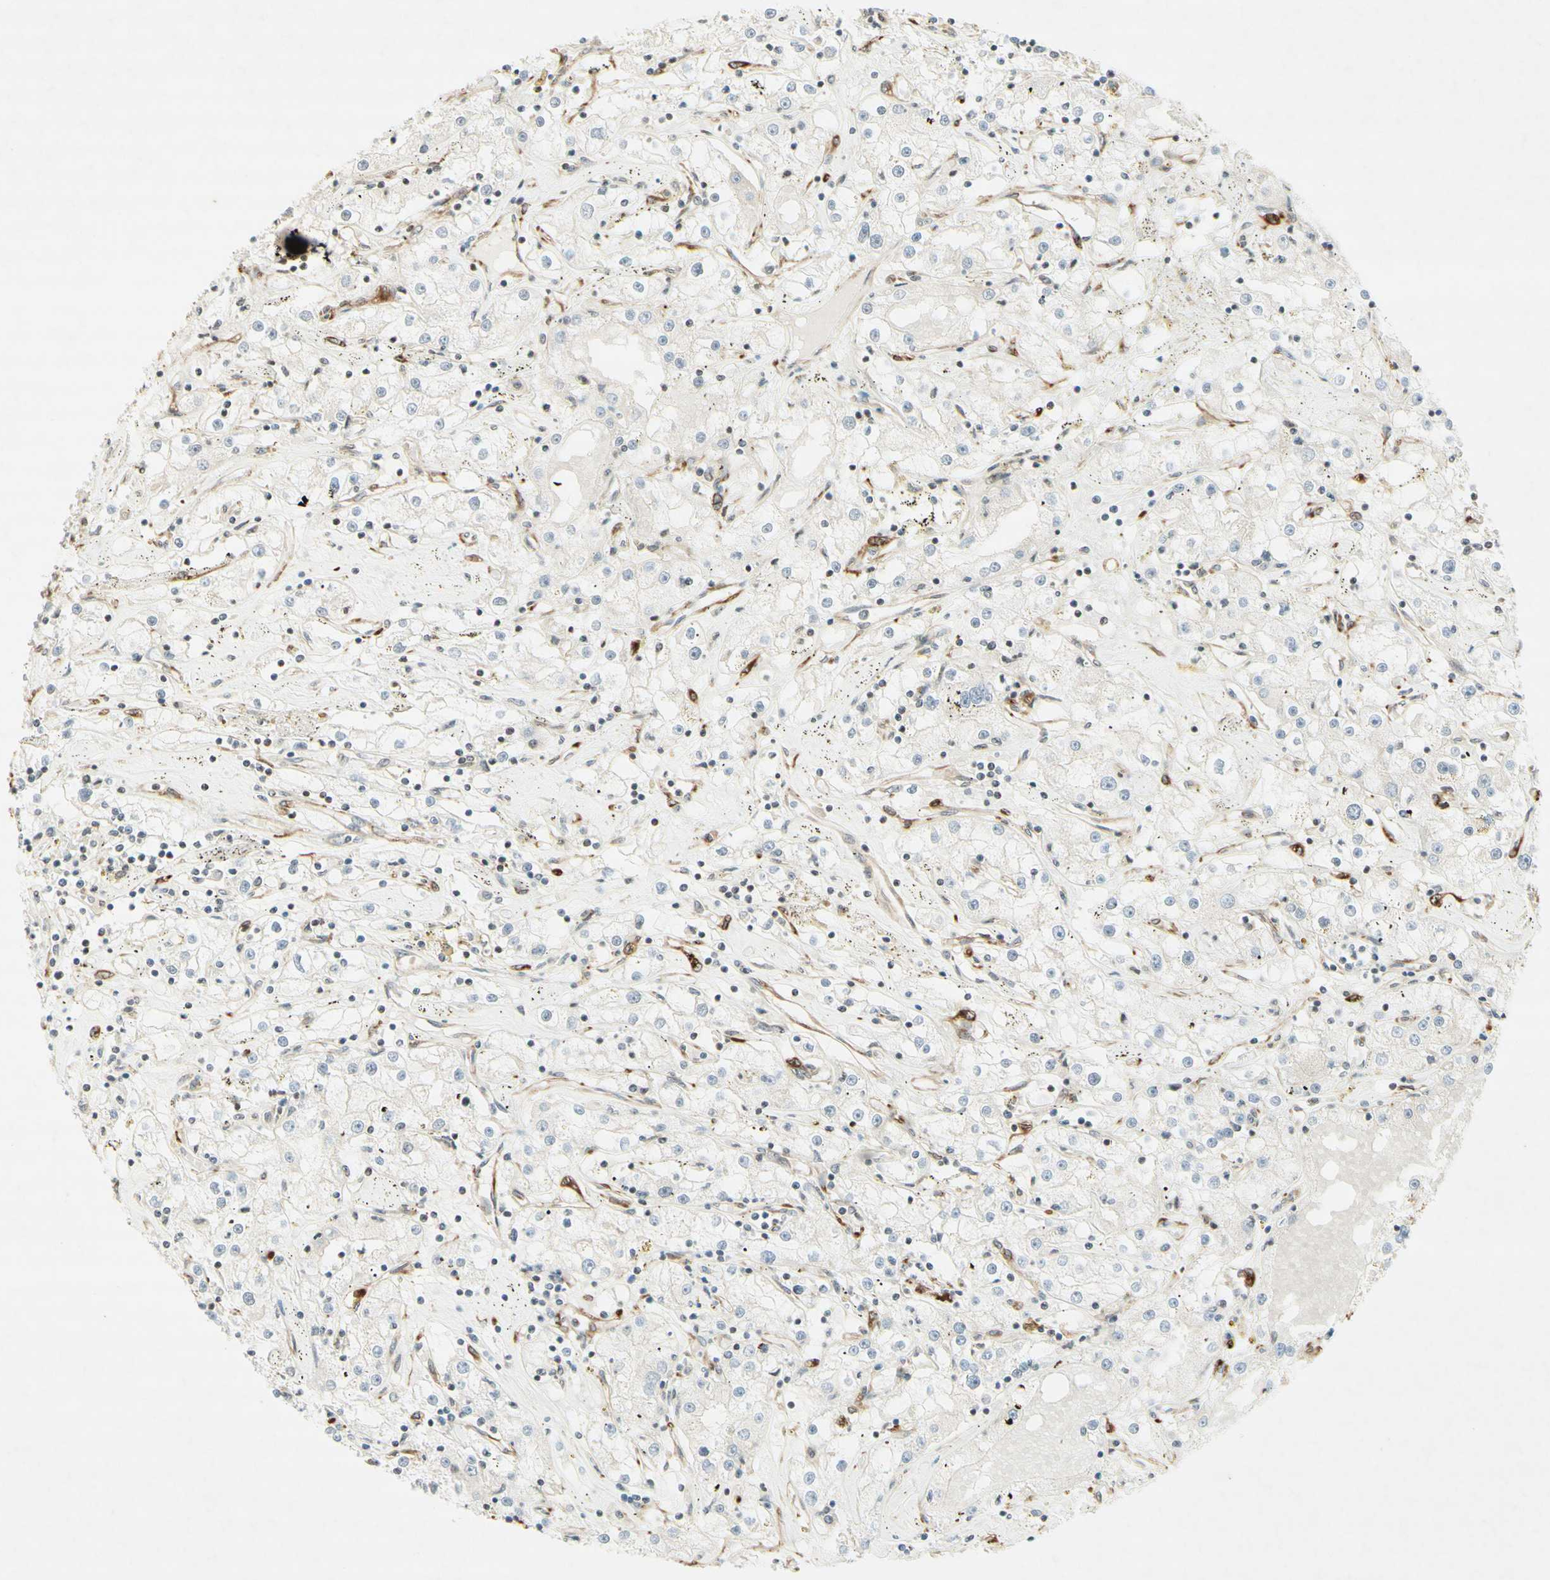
{"staining": {"intensity": "negative", "quantity": "none", "location": "none"}, "tissue": "renal cancer", "cell_type": "Tumor cells", "image_type": "cancer", "snomed": [{"axis": "morphology", "description": "Adenocarcinoma, NOS"}, {"axis": "topography", "description": "Kidney"}], "caption": "High power microscopy image of an IHC histopathology image of renal cancer (adenocarcinoma), revealing no significant expression in tumor cells.", "gene": "MAP1B", "patient": {"sex": "male", "age": 56}}